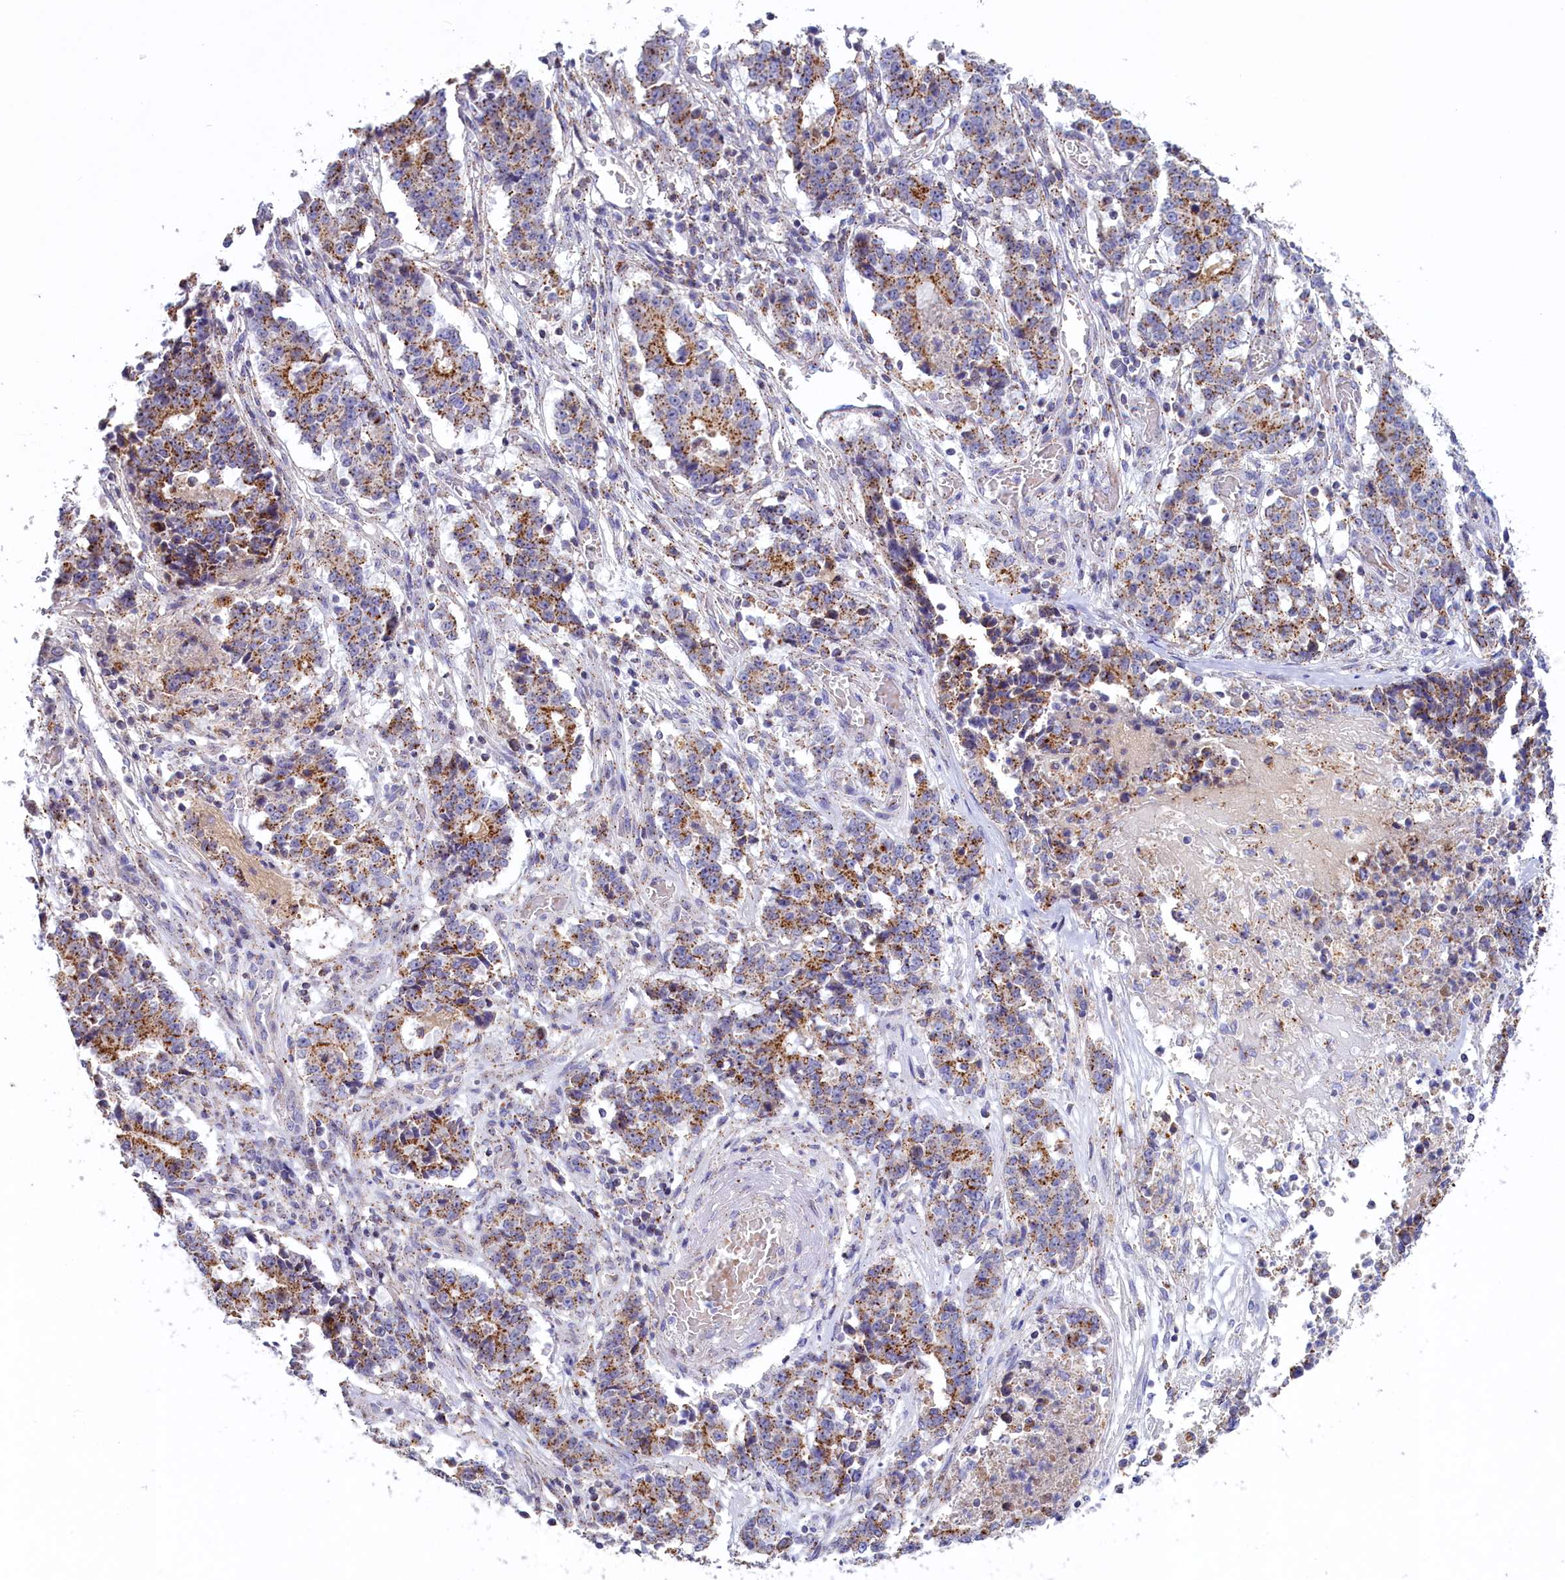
{"staining": {"intensity": "moderate", "quantity": ">75%", "location": "cytoplasmic/membranous"}, "tissue": "stomach cancer", "cell_type": "Tumor cells", "image_type": "cancer", "snomed": [{"axis": "morphology", "description": "Adenocarcinoma, NOS"}, {"axis": "topography", "description": "Stomach"}], "caption": "Moderate cytoplasmic/membranous staining is present in about >75% of tumor cells in adenocarcinoma (stomach).", "gene": "HYKK", "patient": {"sex": "male", "age": 59}}